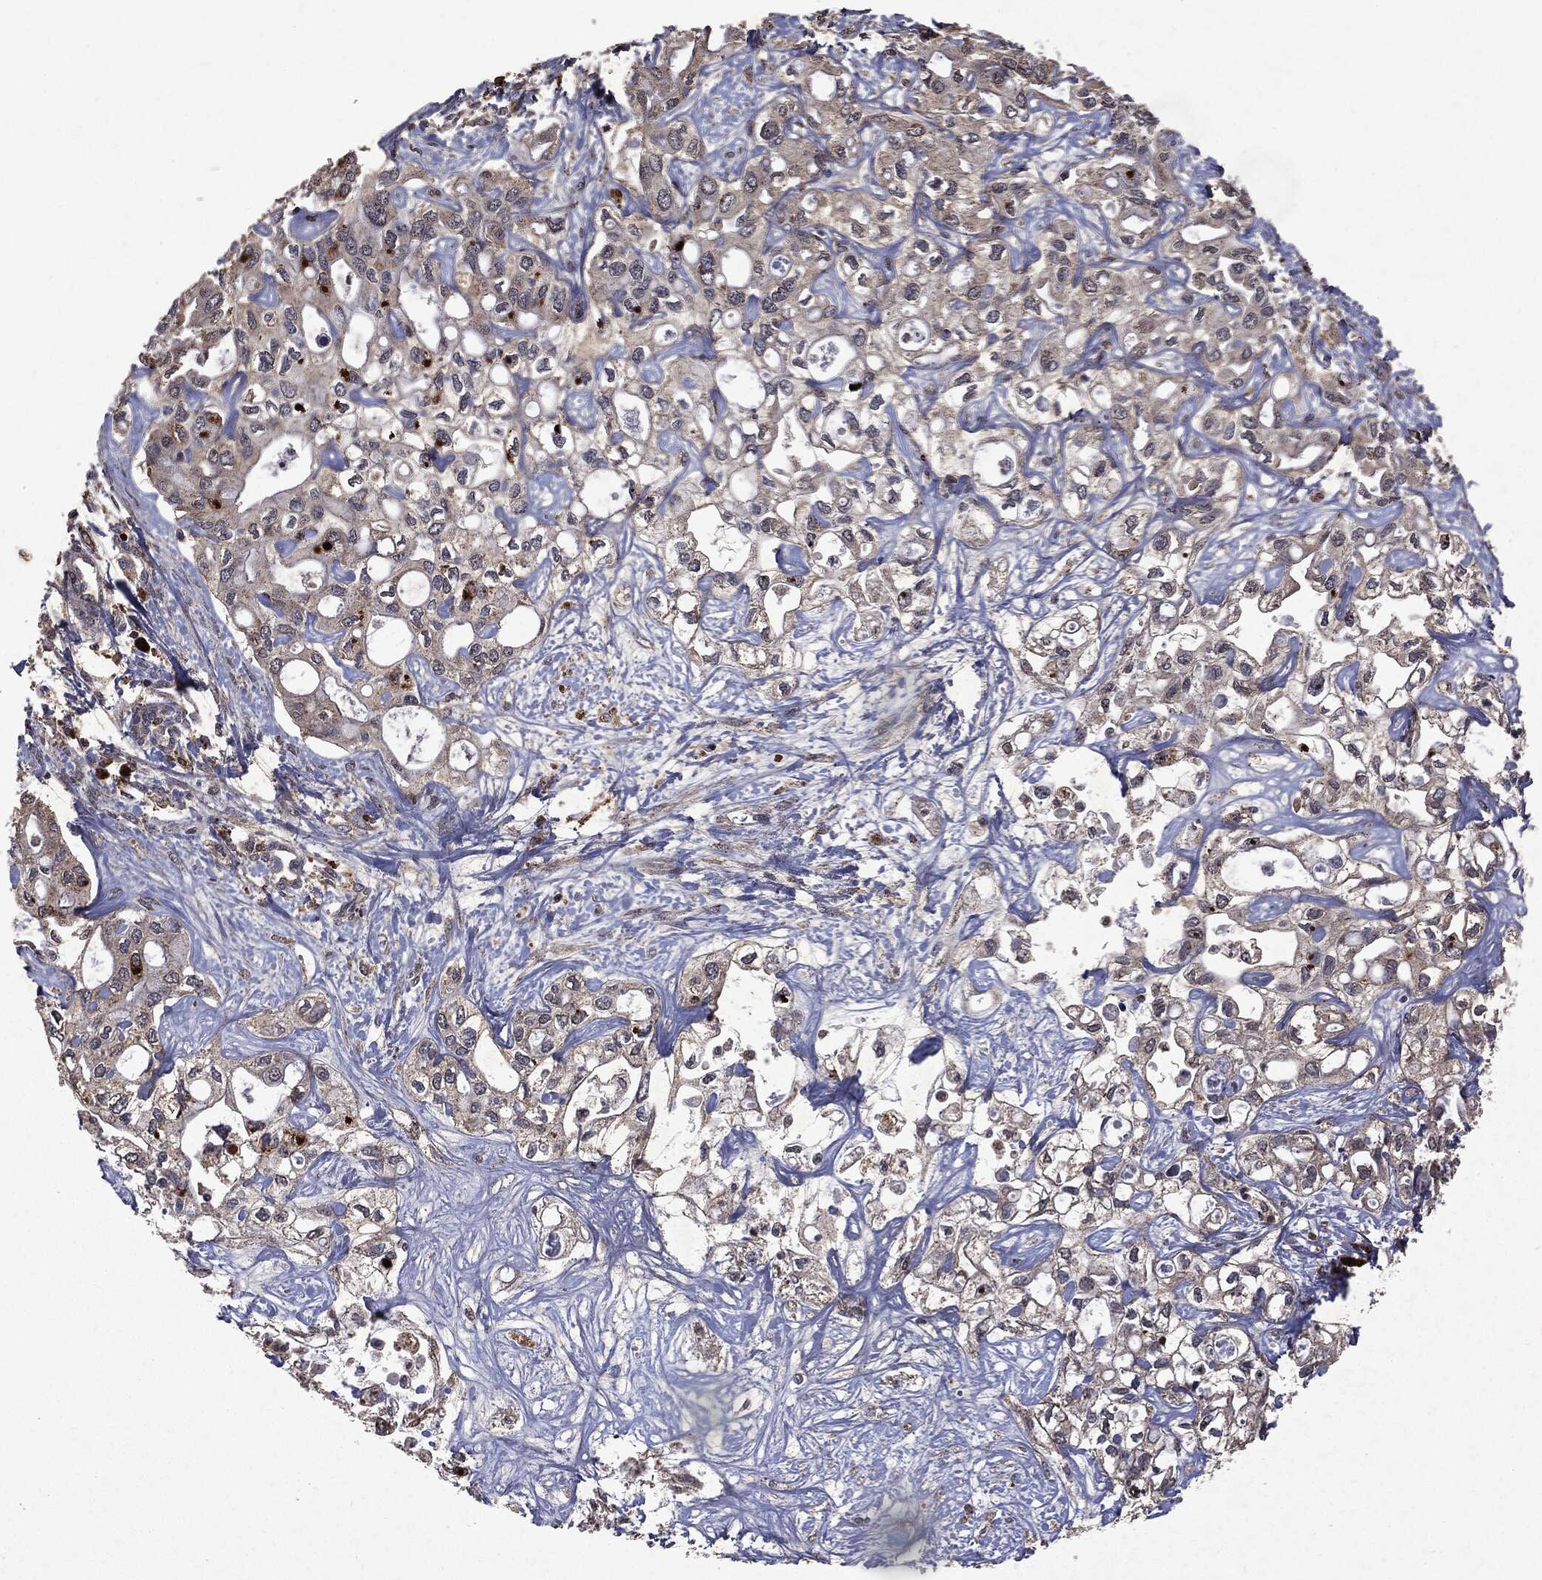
{"staining": {"intensity": "negative", "quantity": "none", "location": "none"}, "tissue": "liver cancer", "cell_type": "Tumor cells", "image_type": "cancer", "snomed": [{"axis": "morphology", "description": "Cholangiocarcinoma"}, {"axis": "topography", "description": "Liver"}], "caption": "Human liver cholangiocarcinoma stained for a protein using immunohistochemistry demonstrates no positivity in tumor cells.", "gene": "PTEN", "patient": {"sex": "female", "age": 64}}